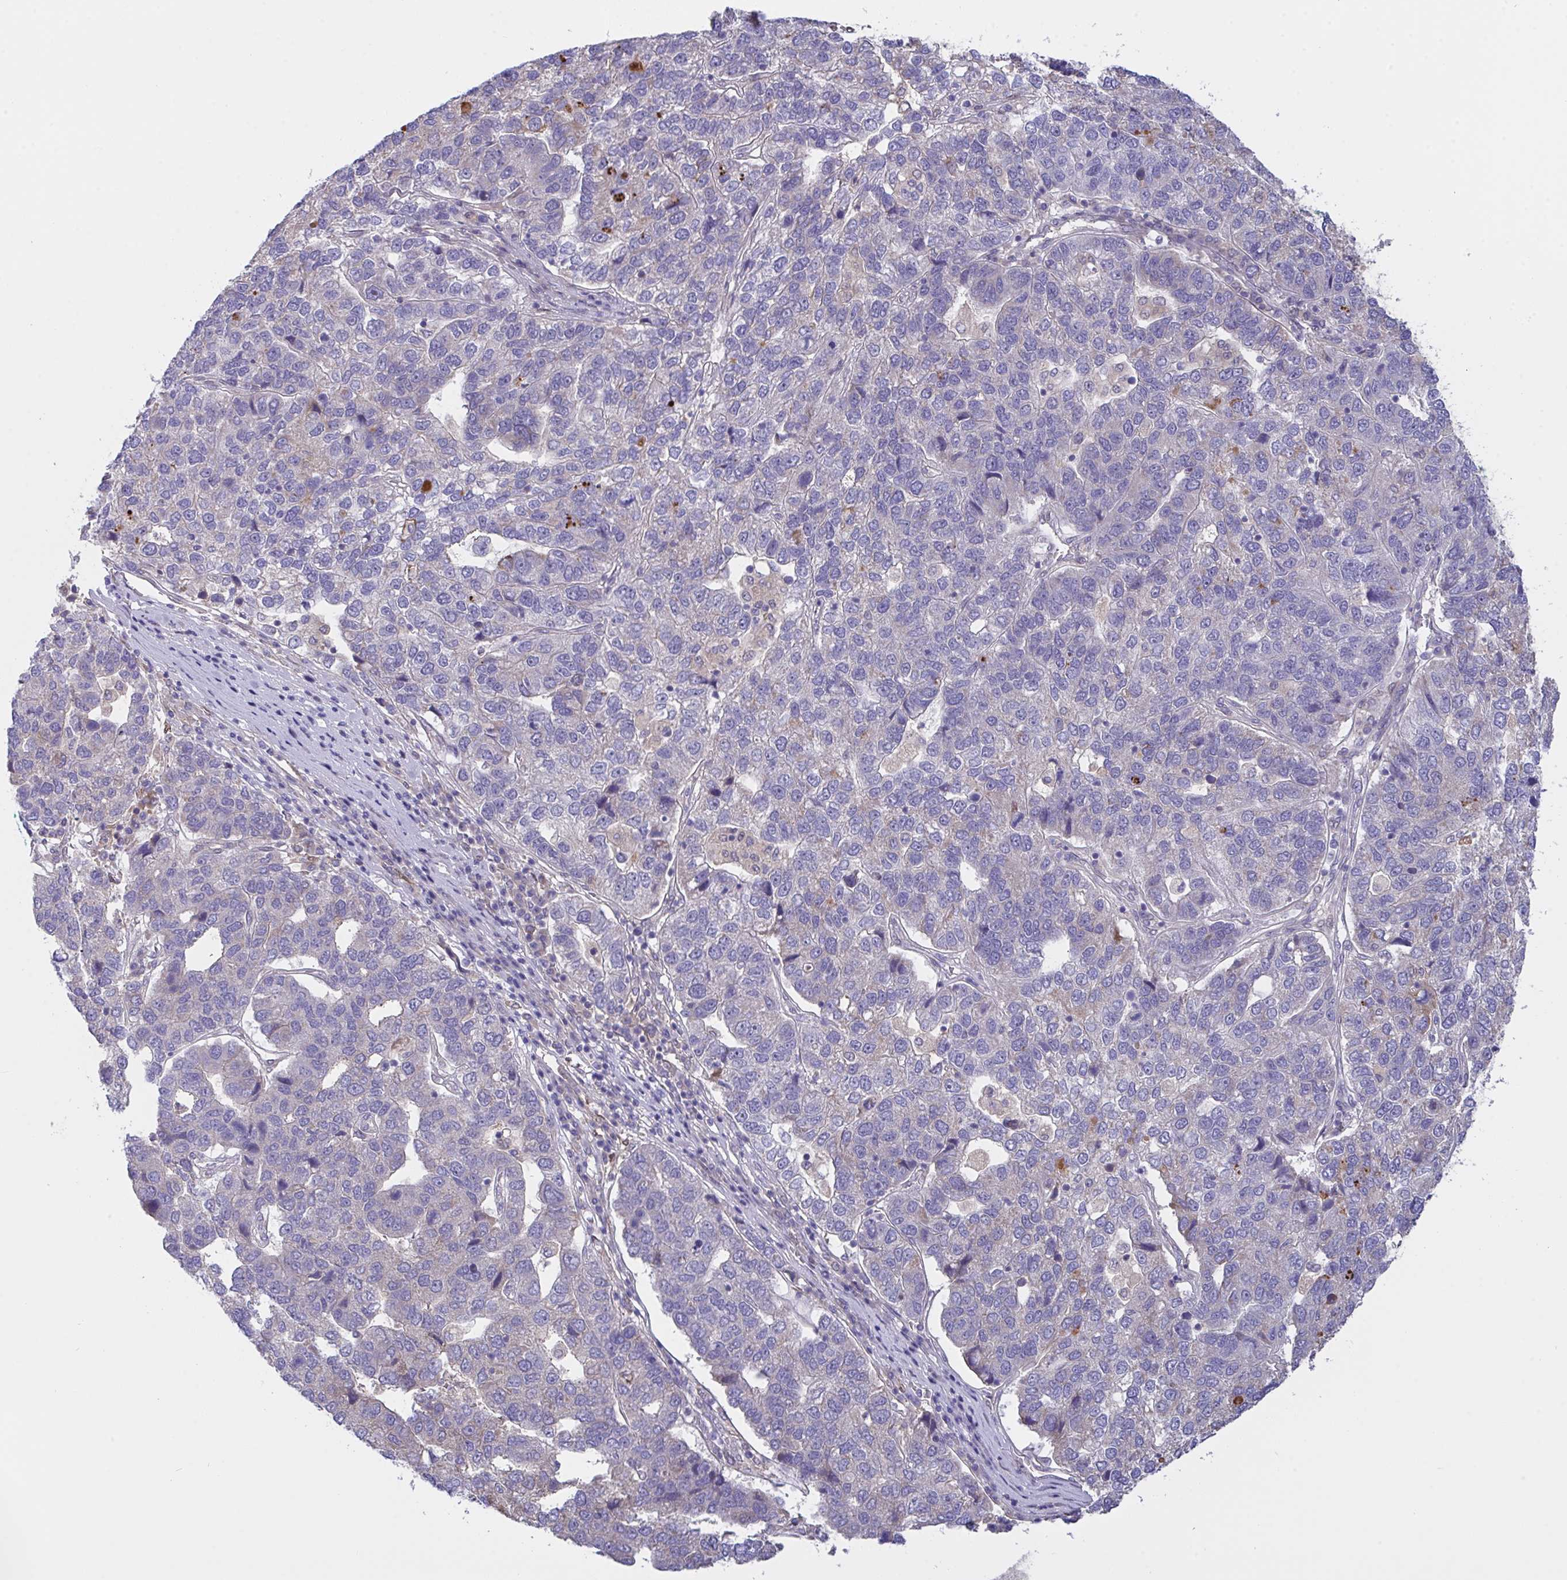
{"staining": {"intensity": "negative", "quantity": "none", "location": "none"}, "tissue": "pancreatic cancer", "cell_type": "Tumor cells", "image_type": "cancer", "snomed": [{"axis": "morphology", "description": "Adenocarcinoma, NOS"}, {"axis": "topography", "description": "Pancreas"}], "caption": "There is no significant positivity in tumor cells of pancreatic cancer.", "gene": "L3HYPDH", "patient": {"sex": "female", "age": 61}}